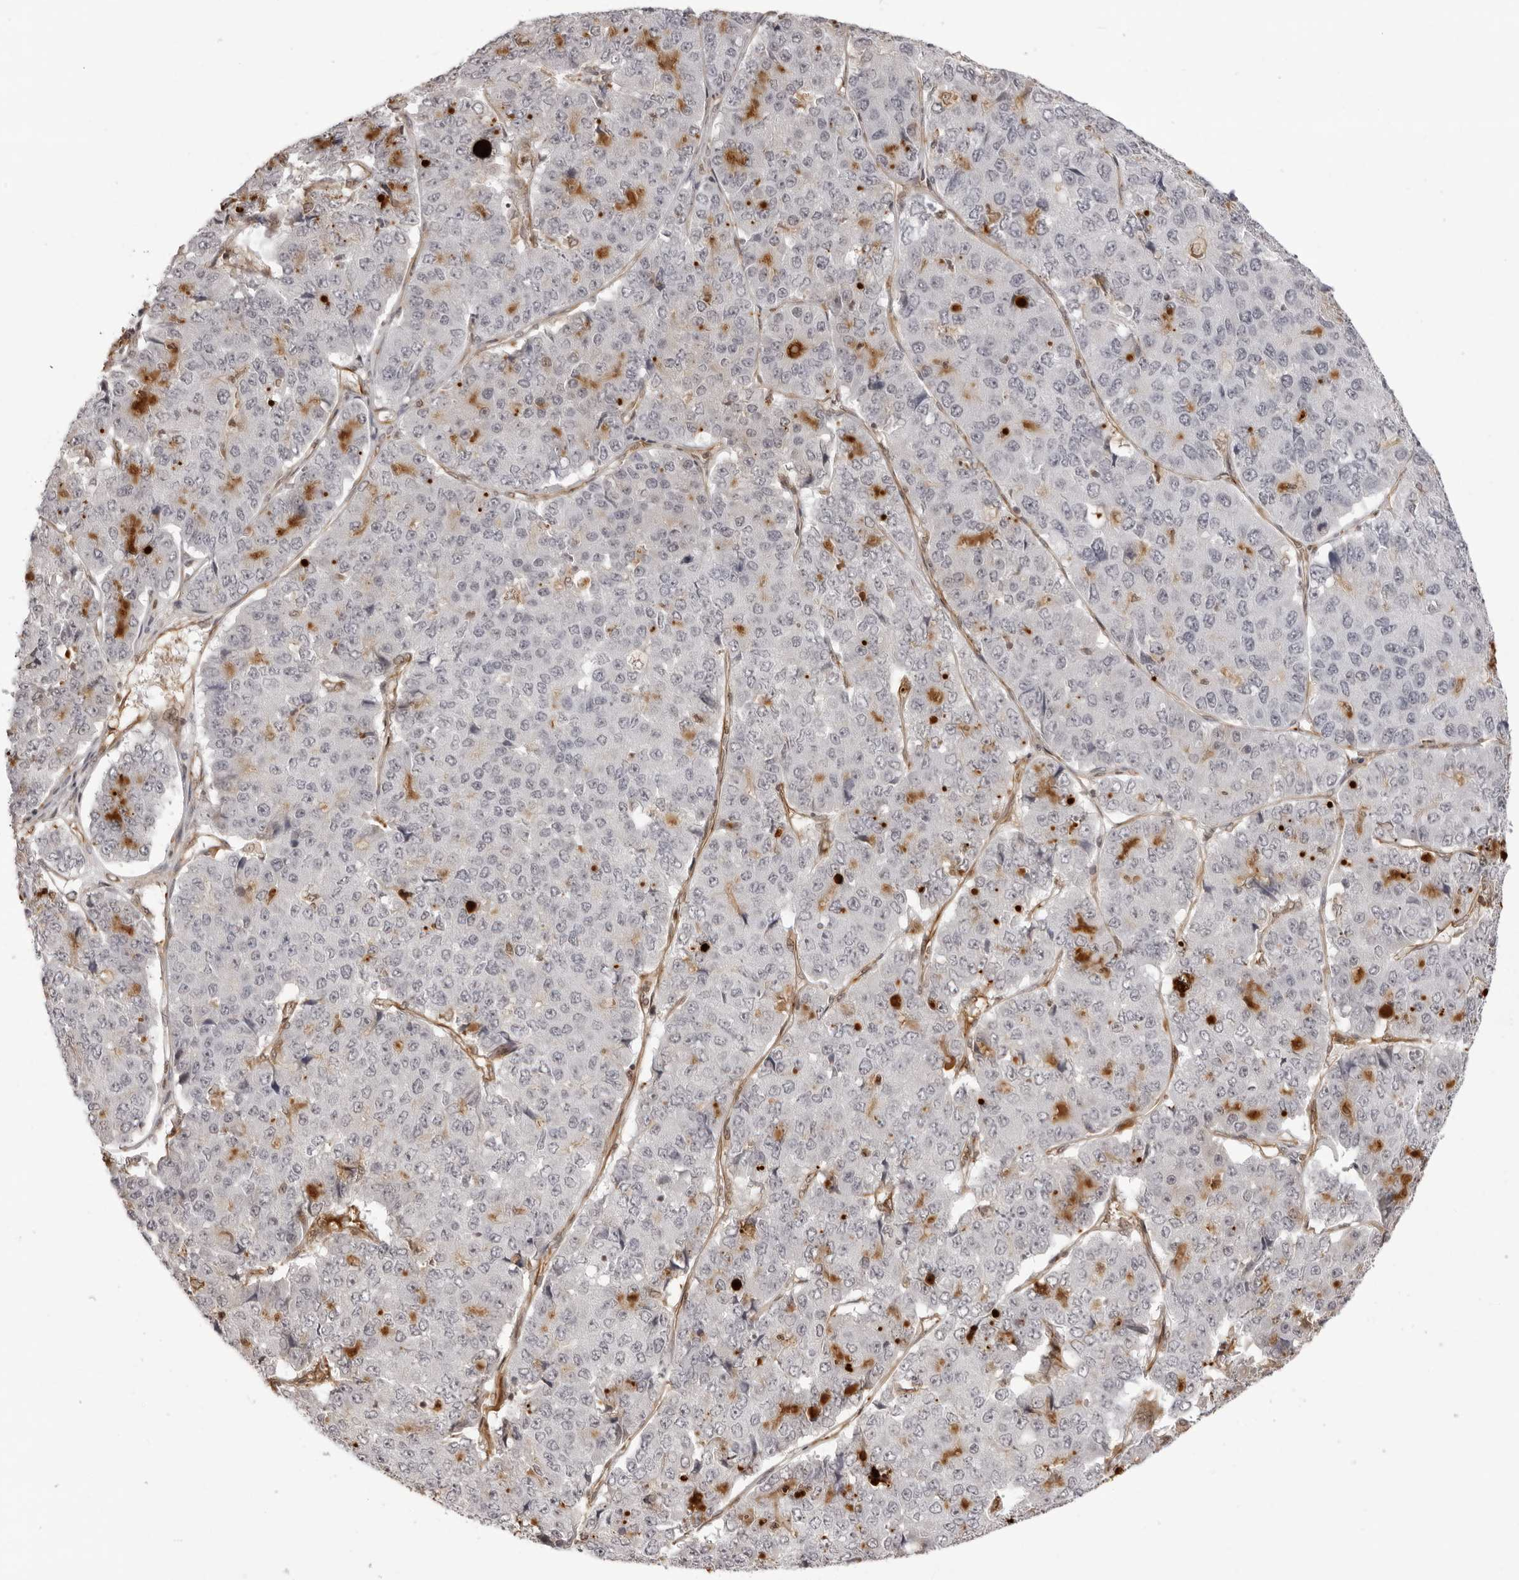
{"staining": {"intensity": "negative", "quantity": "none", "location": "none"}, "tissue": "pancreatic cancer", "cell_type": "Tumor cells", "image_type": "cancer", "snomed": [{"axis": "morphology", "description": "Adenocarcinoma, NOS"}, {"axis": "topography", "description": "Pancreas"}], "caption": "Photomicrograph shows no significant protein staining in tumor cells of adenocarcinoma (pancreatic).", "gene": "DYNLT5", "patient": {"sex": "male", "age": 50}}